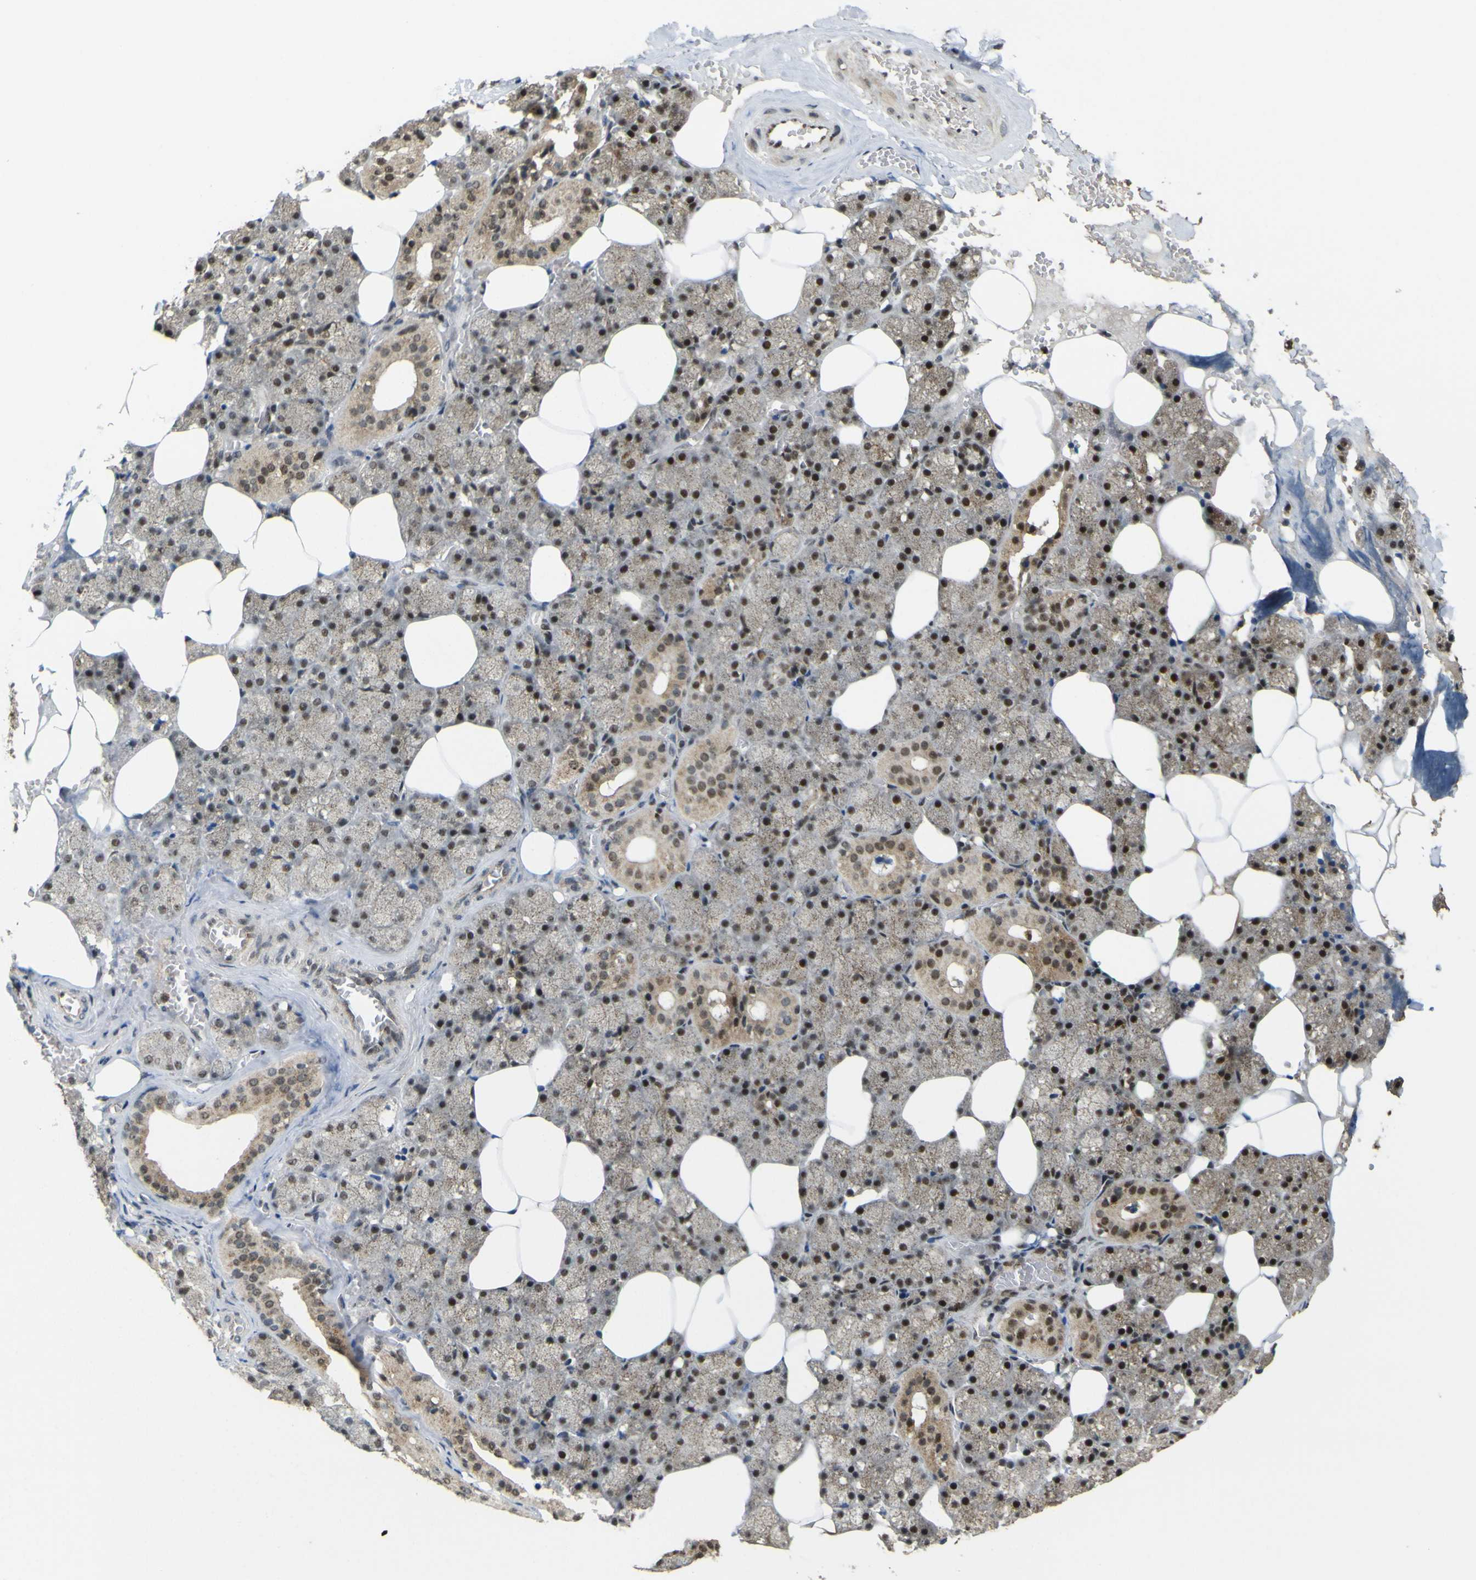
{"staining": {"intensity": "strong", "quantity": "25%-75%", "location": "cytoplasmic/membranous,nuclear"}, "tissue": "salivary gland", "cell_type": "Glandular cells", "image_type": "normal", "snomed": [{"axis": "morphology", "description": "Normal tissue, NOS"}, {"axis": "topography", "description": "Salivary gland"}], "caption": "Immunohistochemical staining of unremarkable human salivary gland exhibits 25%-75% levels of strong cytoplasmic/membranous,nuclear protein positivity in about 25%-75% of glandular cells.", "gene": "ACBD5", "patient": {"sex": "male", "age": 62}}